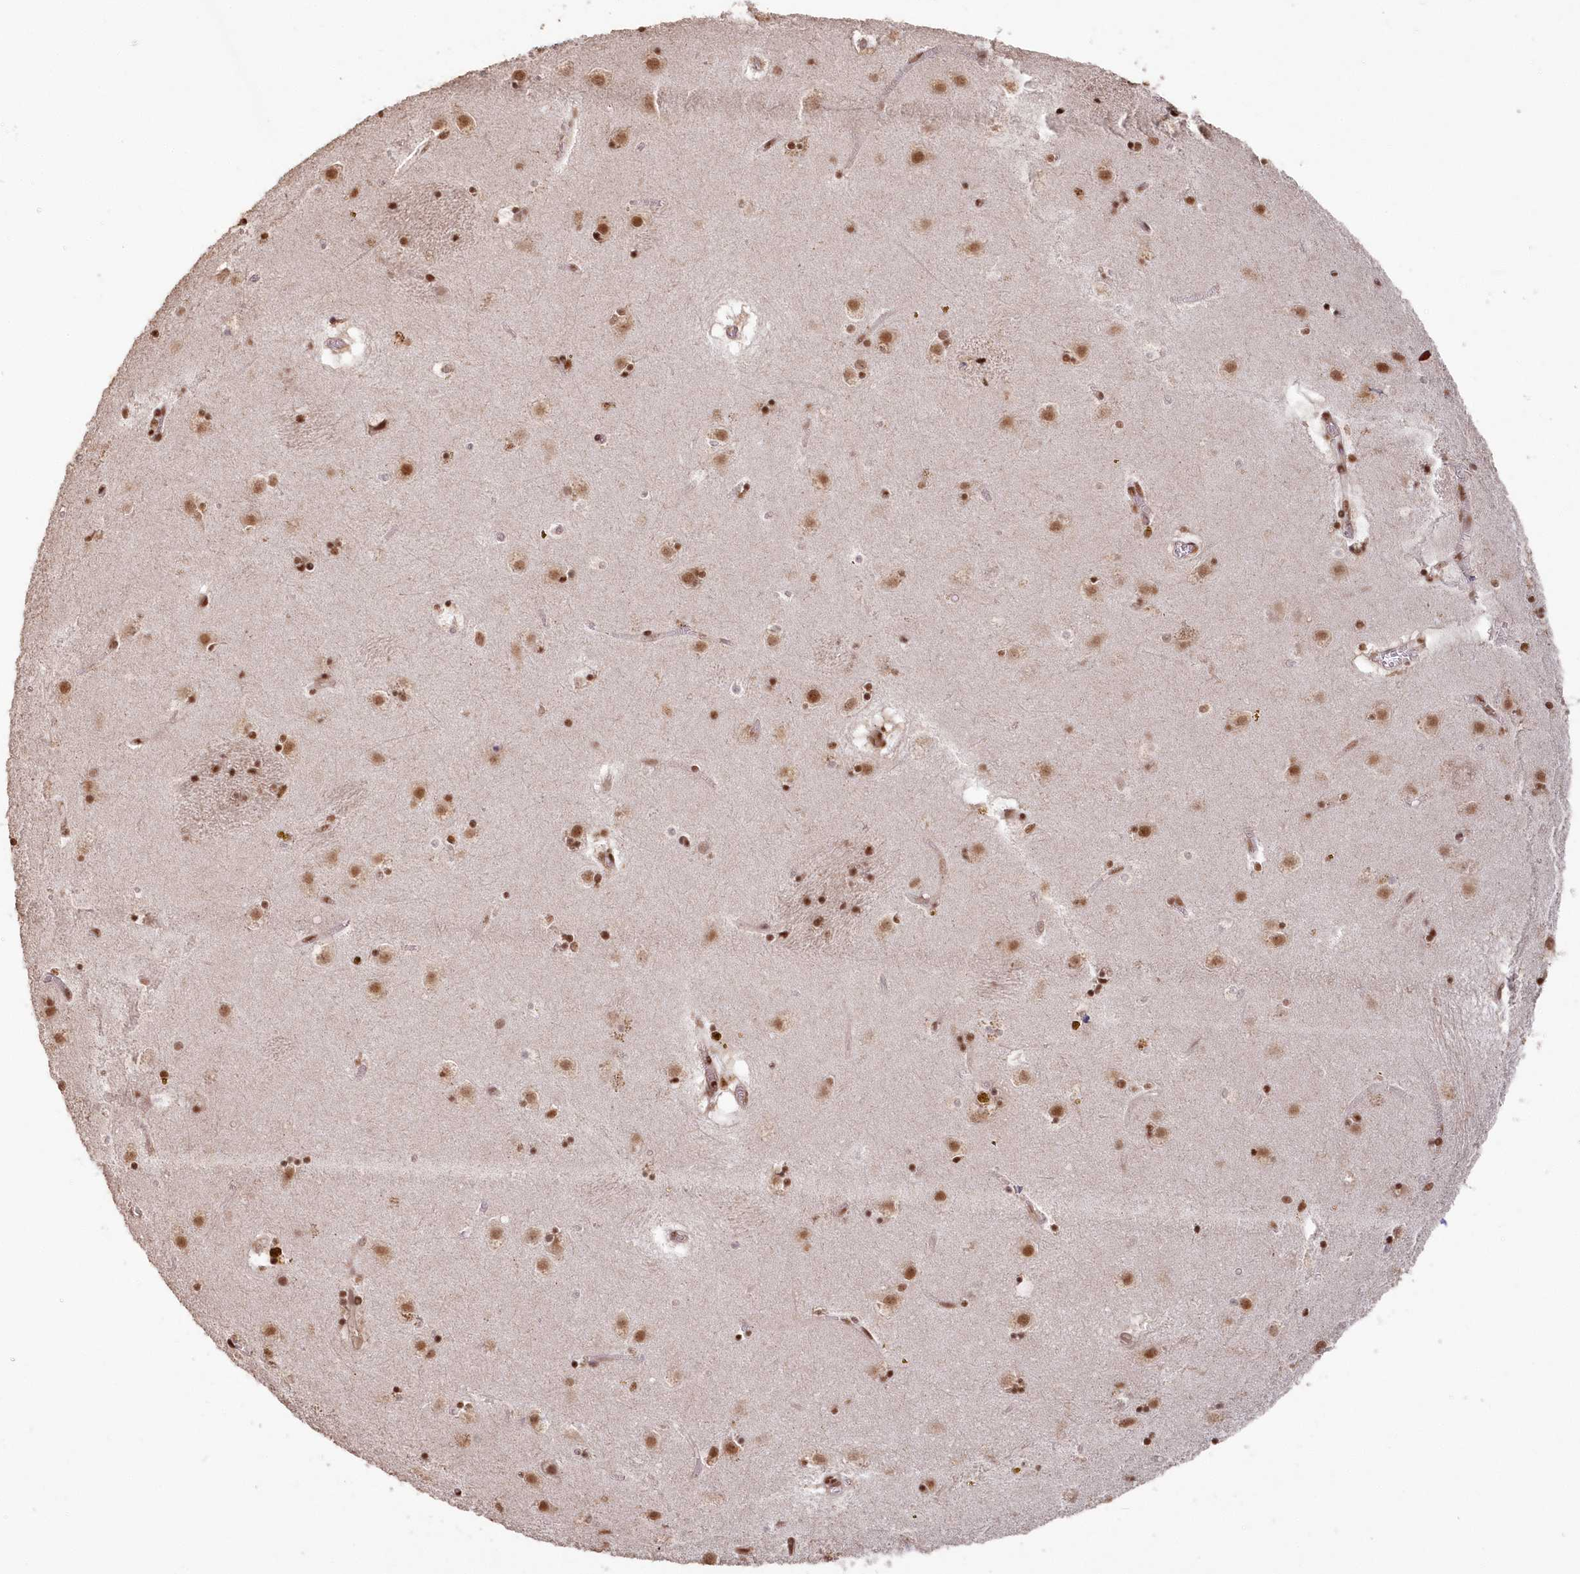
{"staining": {"intensity": "moderate", "quantity": ">75%", "location": "nuclear"}, "tissue": "caudate", "cell_type": "Glial cells", "image_type": "normal", "snomed": [{"axis": "morphology", "description": "Normal tissue, NOS"}, {"axis": "topography", "description": "Lateral ventricle wall"}], "caption": "Protein staining of benign caudate displays moderate nuclear expression in approximately >75% of glial cells. The staining was performed using DAB (3,3'-diaminobenzidine) to visualize the protein expression in brown, while the nuclei were stained in blue with hematoxylin (Magnification: 20x).", "gene": "PDS5A", "patient": {"sex": "male", "age": 70}}